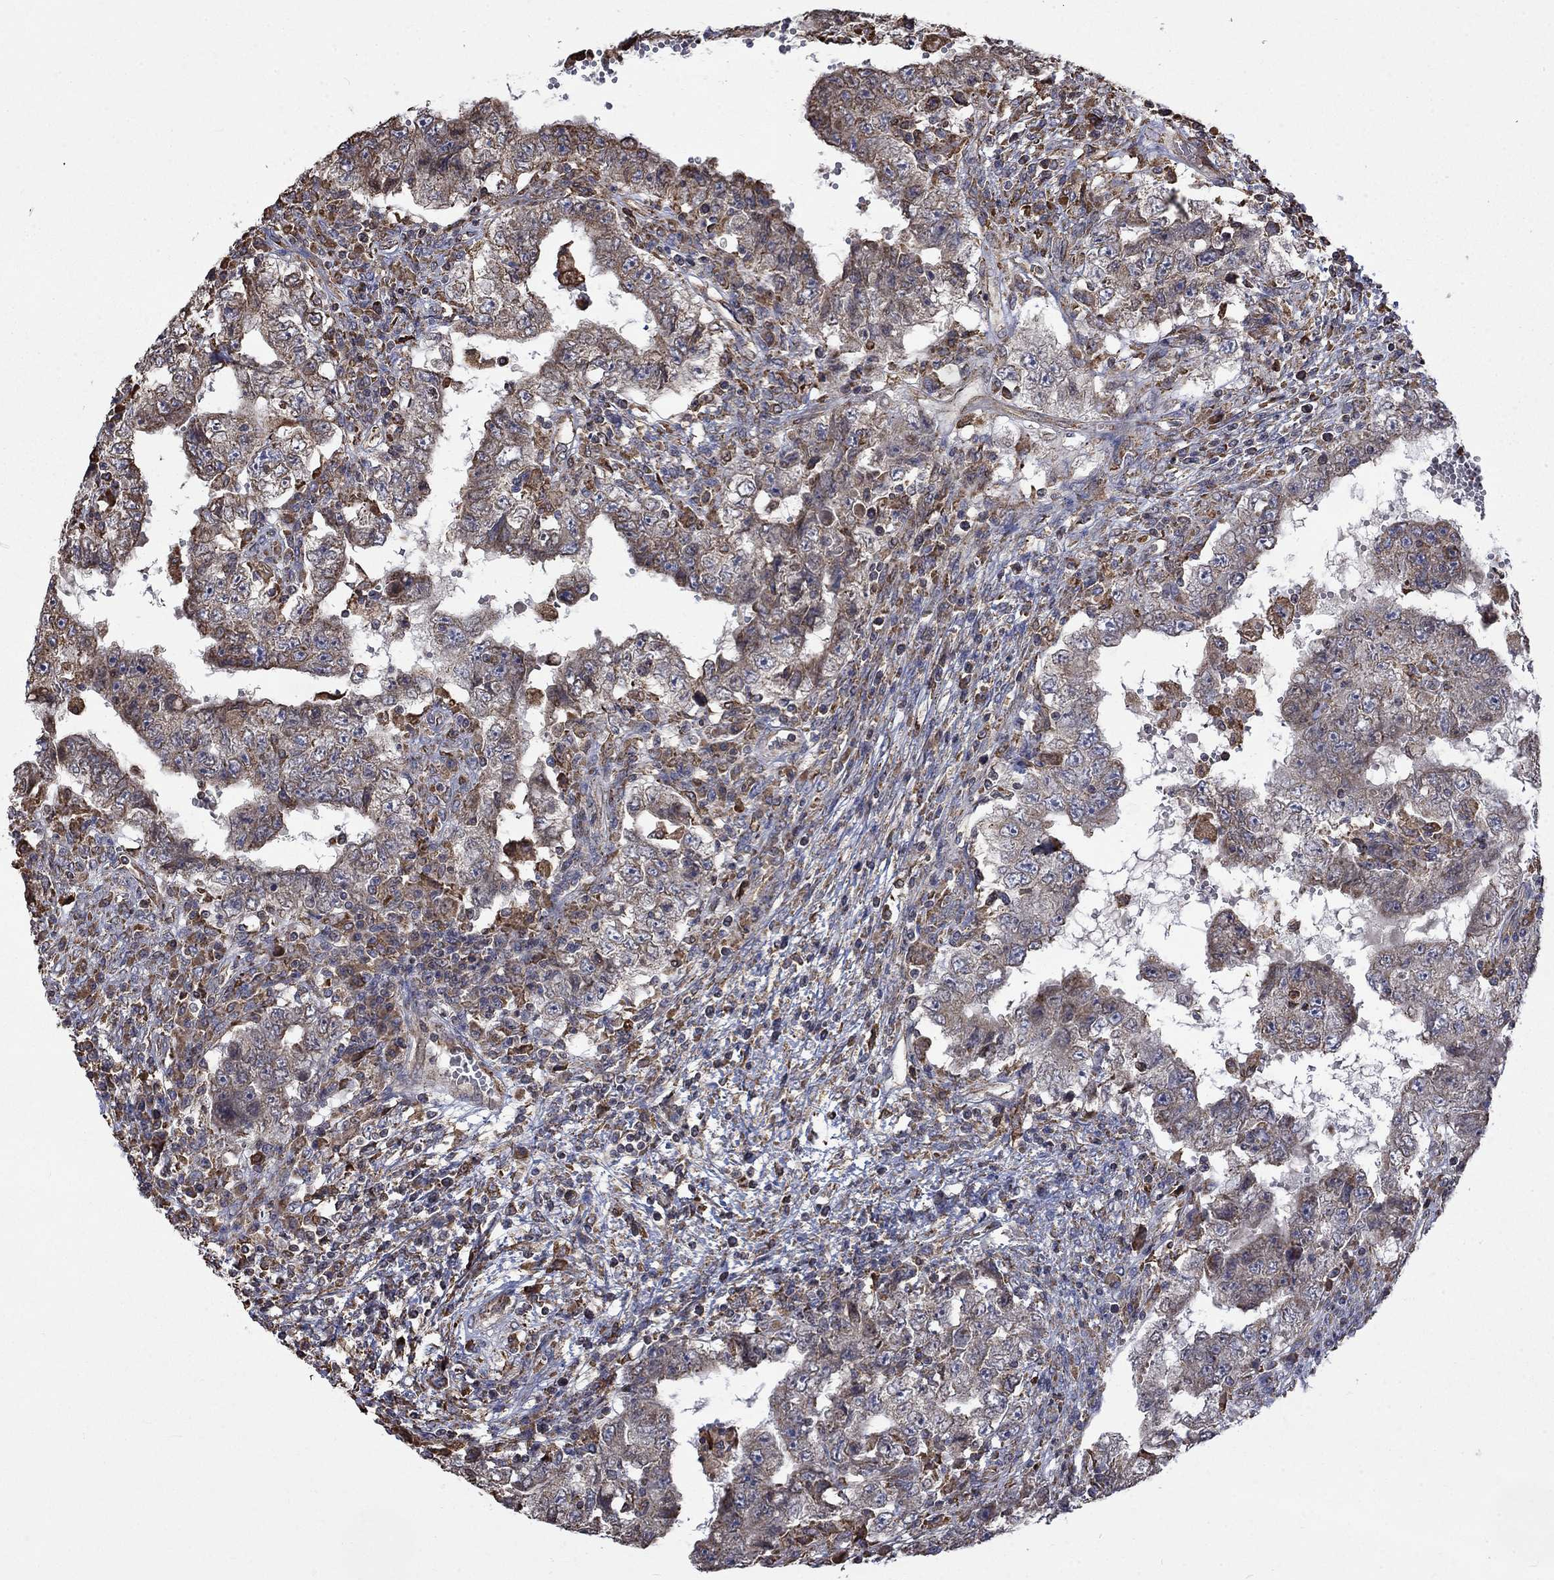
{"staining": {"intensity": "weak", "quantity": "<25%", "location": "cytoplasmic/membranous"}, "tissue": "testis cancer", "cell_type": "Tumor cells", "image_type": "cancer", "snomed": [{"axis": "morphology", "description": "Carcinoma, Embryonal, NOS"}, {"axis": "topography", "description": "Testis"}], "caption": "Tumor cells are negative for protein expression in human testis embryonal carcinoma. Brightfield microscopy of immunohistochemistry (IHC) stained with DAB (3,3'-diaminobenzidine) (brown) and hematoxylin (blue), captured at high magnification.", "gene": "ESRRA", "patient": {"sex": "male", "age": 26}}